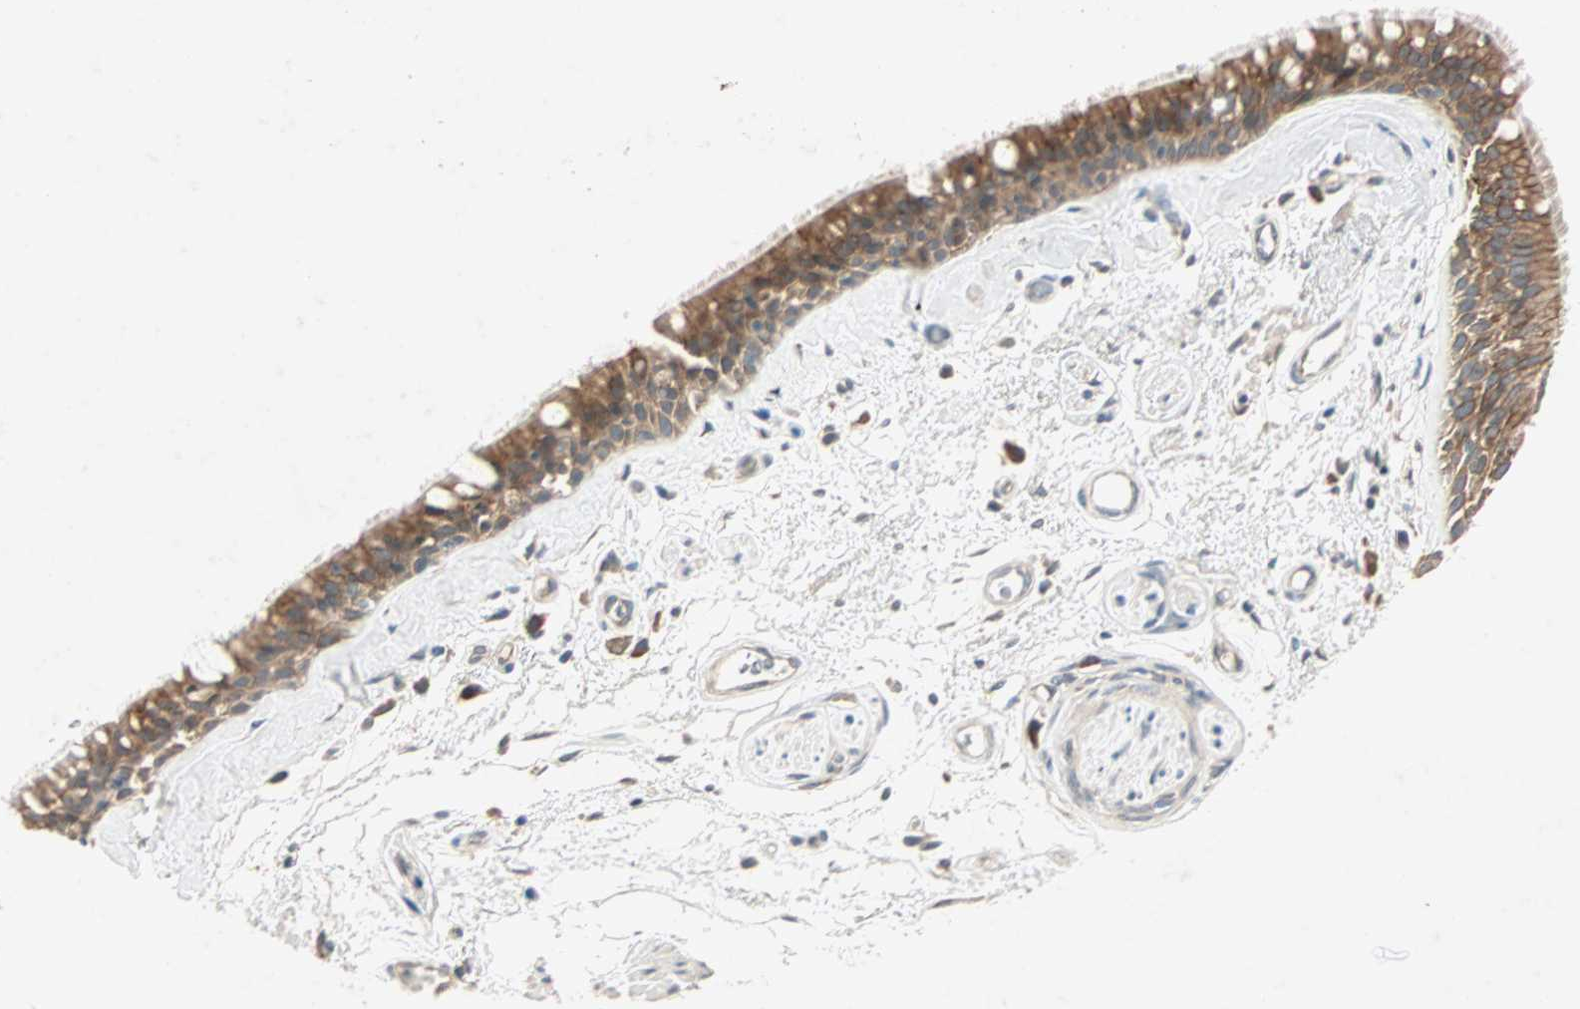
{"staining": {"intensity": "moderate", "quantity": ">75%", "location": "cytoplasmic/membranous"}, "tissue": "bronchus", "cell_type": "Respiratory epithelial cells", "image_type": "normal", "snomed": [{"axis": "morphology", "description": "Normal tissue, NOS"}, {"axis": "morphology", "description": "Adenocarcinoma, NOS"}, {"axis": "topography", "description": "Bronchus"}, {"axis": "topography", "description": "Lung"}], "caption": "A high-resolution histopathology image shows immunohistochemistry (IHC) staining of normal bronchus, which demonstrates moderate cytoplasmic/membranous expression in about >75% of respiratory epithelial cells. The staining was performed using DAB (3,3'-diaminobenzidine), with brown indicating positive protein expression. Nuclei are stained blue with hematoxylin.", "gene": "TTF2", "patient": {"sex": "female", "age": 54}}